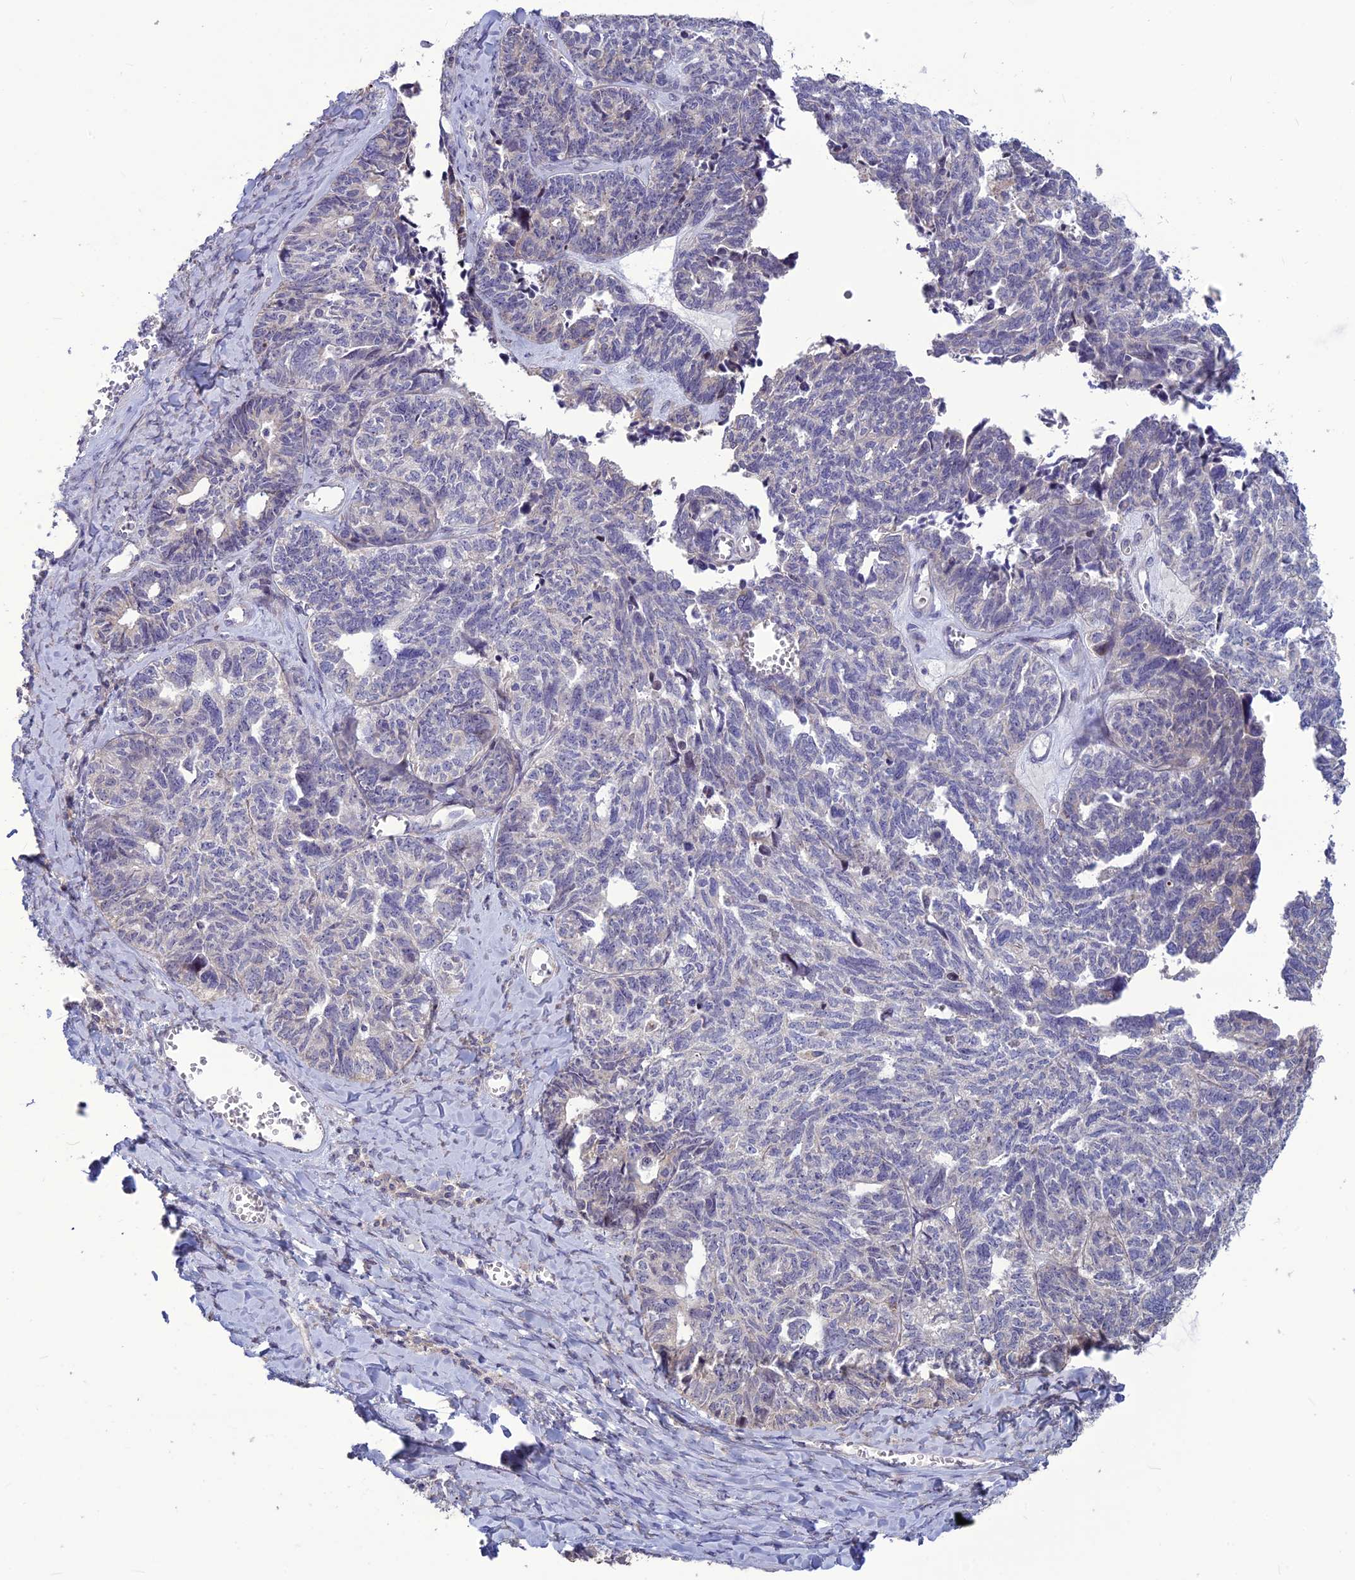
{"staining": {"intensity": "negative", "quantity": "none", "location": "none"}, "tissue": "ovarian cancer", "cell_type": "Tumor cells", "image_type": "cancer", "snomed": [{"axis": "morphology", "description": "Cystadenocarcinoma, serous, NOS"}, {"axis": "topography", "description": "Ovary"}], "caption": "Immunohistochemistry image of serous cystadenocarcinoma (ovarian) stained for a protein (brown), which demonstrates no expression in tumor cells.", "gene": "SPG21", "patient": {"sex": "female", "age": 79}}